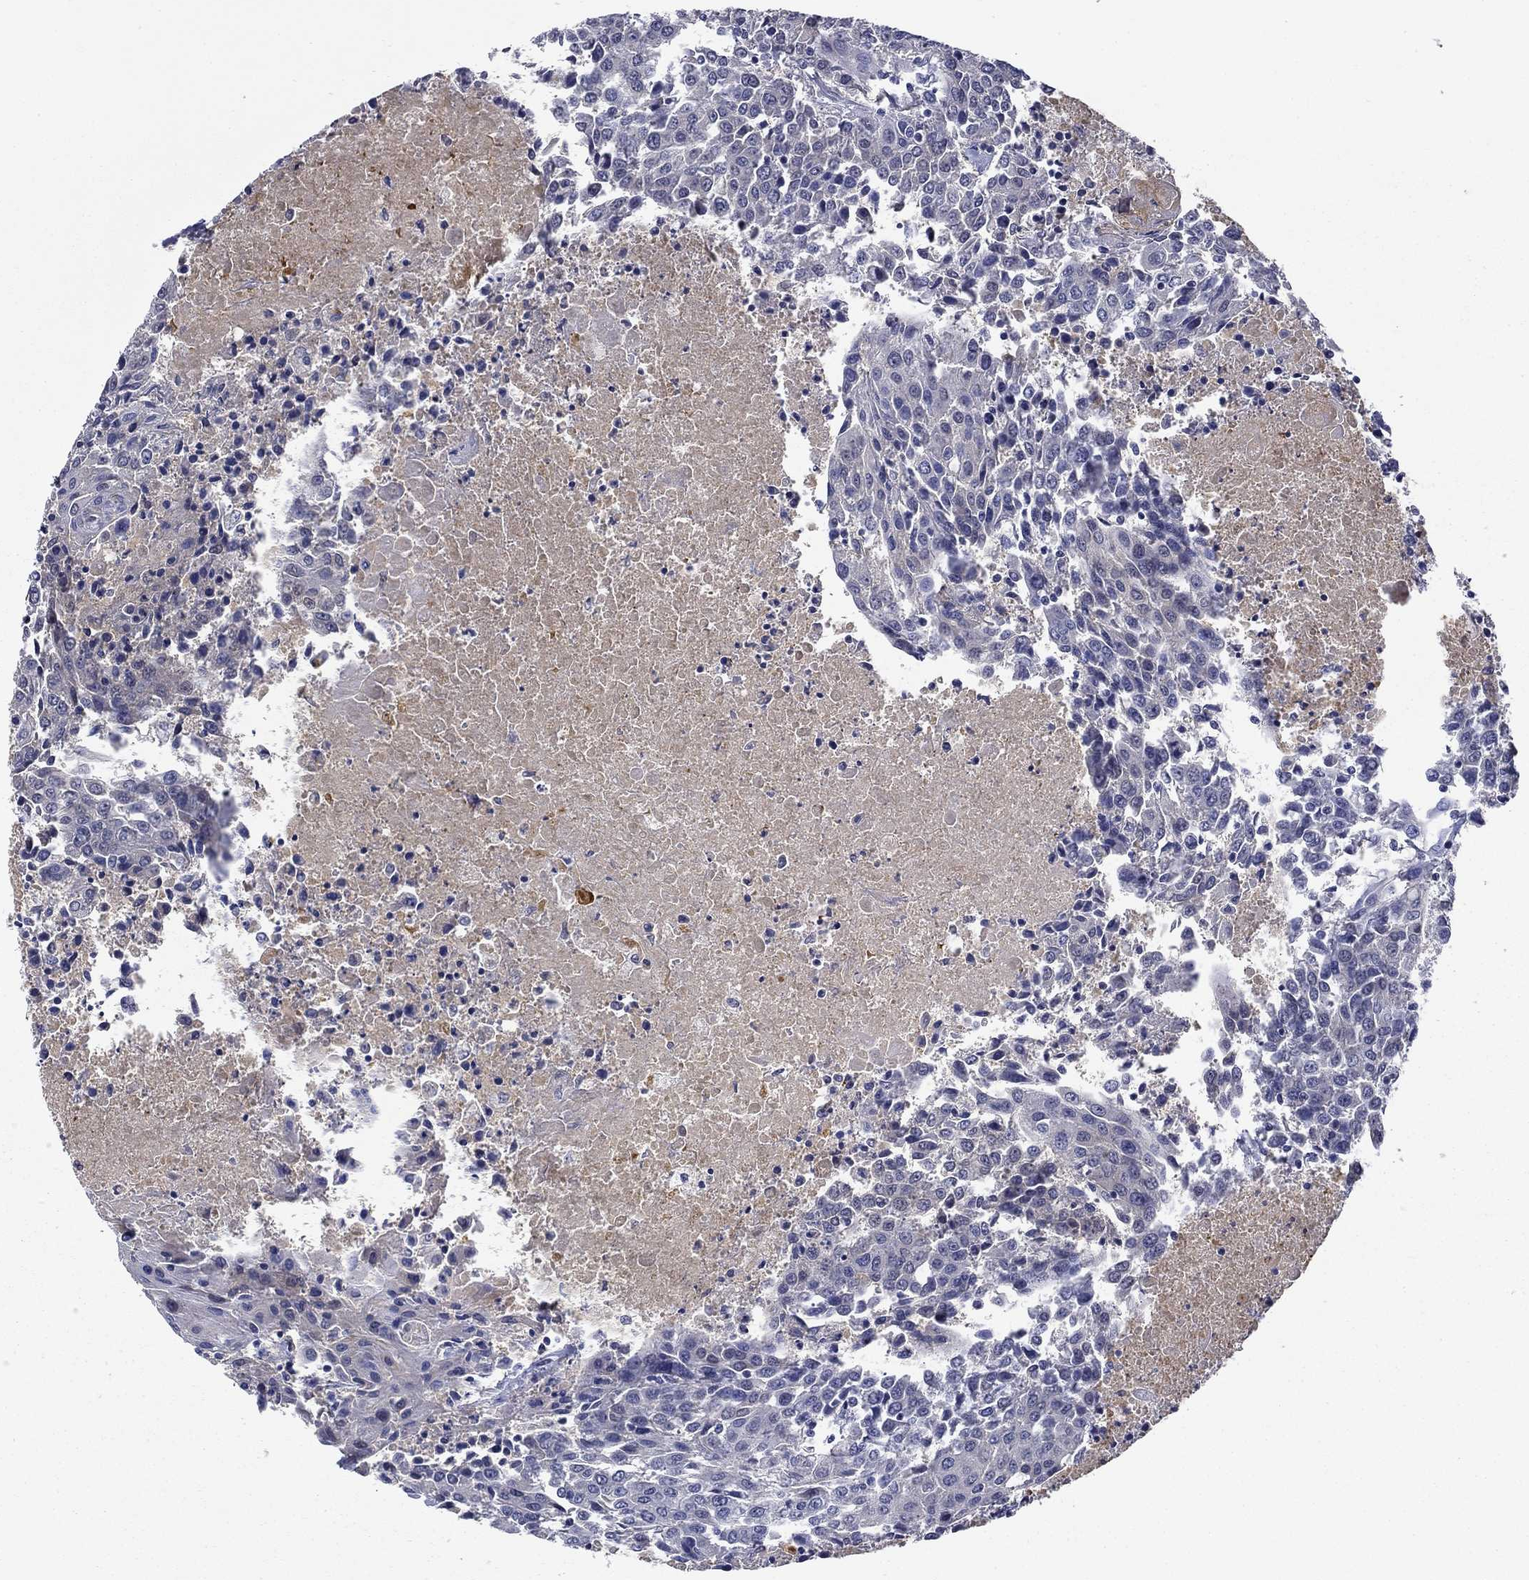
{"staining": {"intensity": "negative", "quantity": "none", "location": "none"}, "tissue": "urothelial cancer", "cell_type": "Tumor cells", "image_type": "cancer", "snomed": [{"axis": "morphology", "description": "Urothelial carcinoma, High grade"}, {"axis": "topography", "description": "Urinary bladder"}], "caption": "Tumor cells are negative for brown protein staining in urothelial cancer.", "gene": "DDTL", "patient": {"sex": "female", "age": 85}}